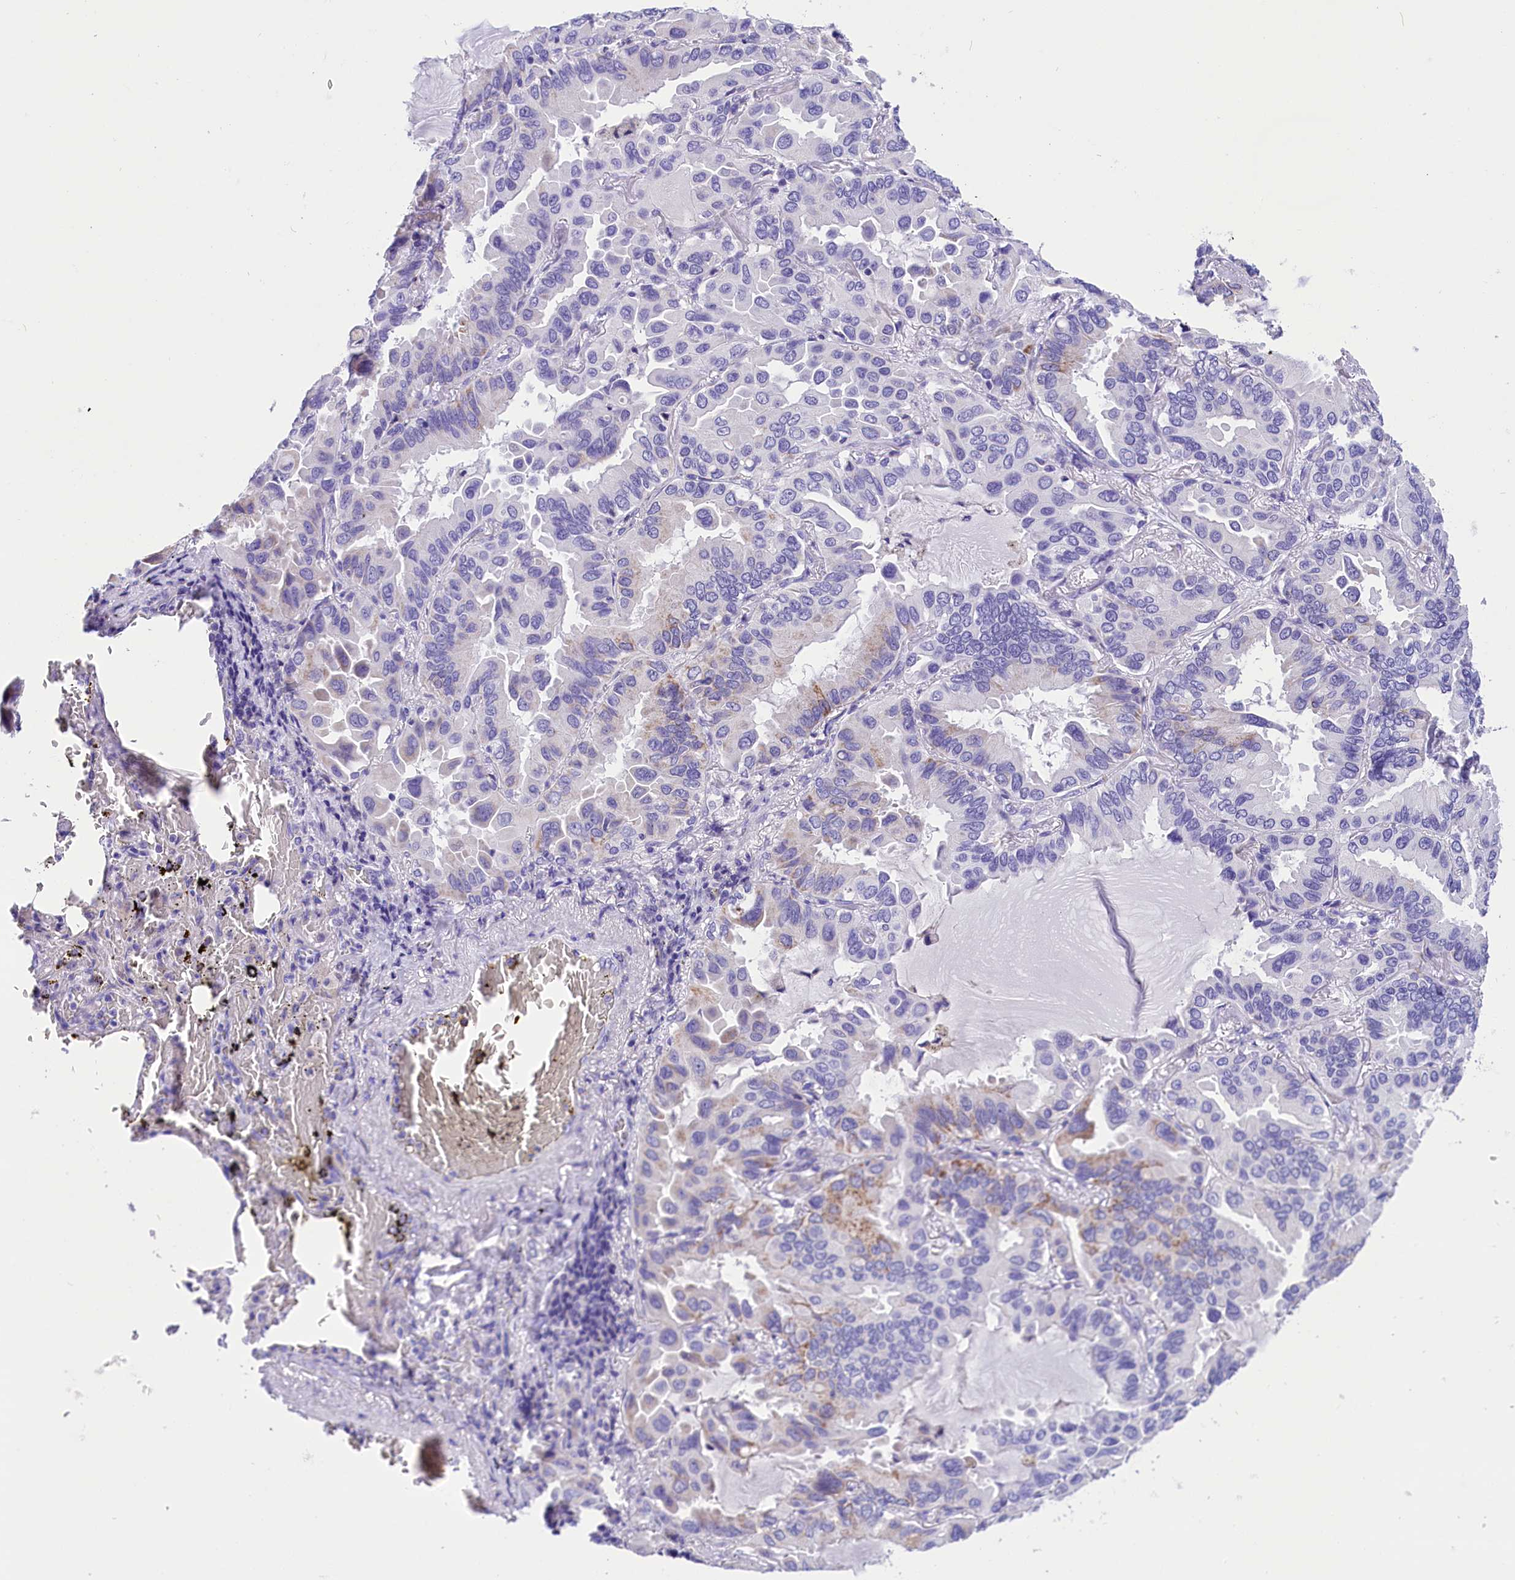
{"staining": {"intensity": "weak", "quantity": "<25%", "location": "cytoplasmic/membranous"}, "tissue": "lung cancer", "cell_type": "Tumor cells", "image_type": "cancer", "snomed": [{"axis": "morphology", "description": "Adenocarcinoma, NOS"}, {"axis": "topography", "description": "Lung"}], "caption": "Immunohistochemical staining of lung cancer (adenocarcinoma) exhibits no significant staining in tumor cells.", "gene": "ABAT", "patient": {"sex": "male", "age": 64}}